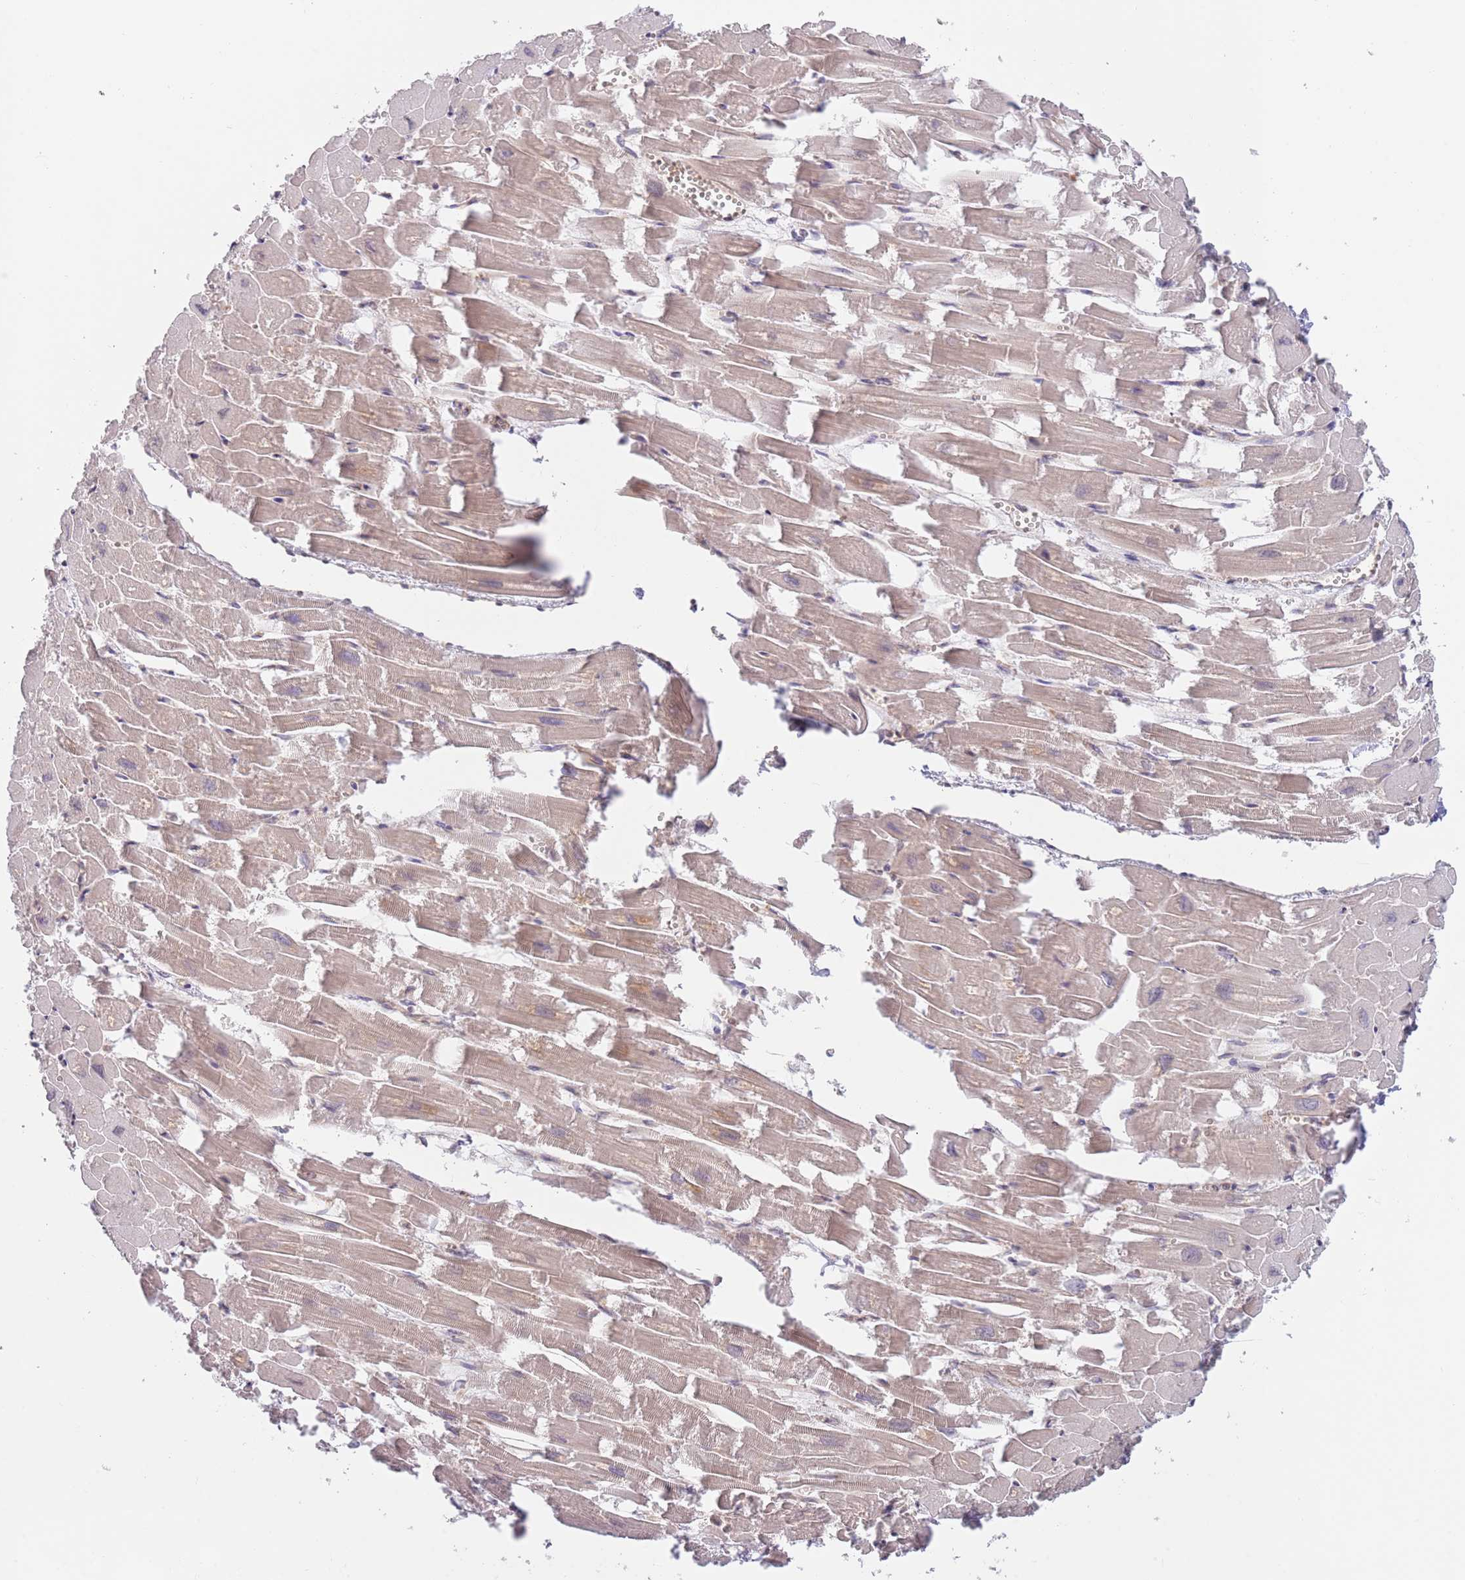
{"staining": {"intensity": "weak", "quantity": "25%-75%", "location": "cytoplasmic/membranous"}, "tissue": "heart muscle", "cell_type": "Cardiomyocytes", "image_type": "normal", "snomed": [{"axis": "morphology", "description": "Normal tissue, NOS"}, {"axis": "topography", "description": "Heart"}], "caption": "A high-resolution photomicrograph shows IHC staining of benign heart muscle, which exhibits weak cytoplasmic/membranous expression in approximately 25%-75% of cardiomyocytes.", "gene": "GUK1", "patient": {"sex": "male", "age": 54}}